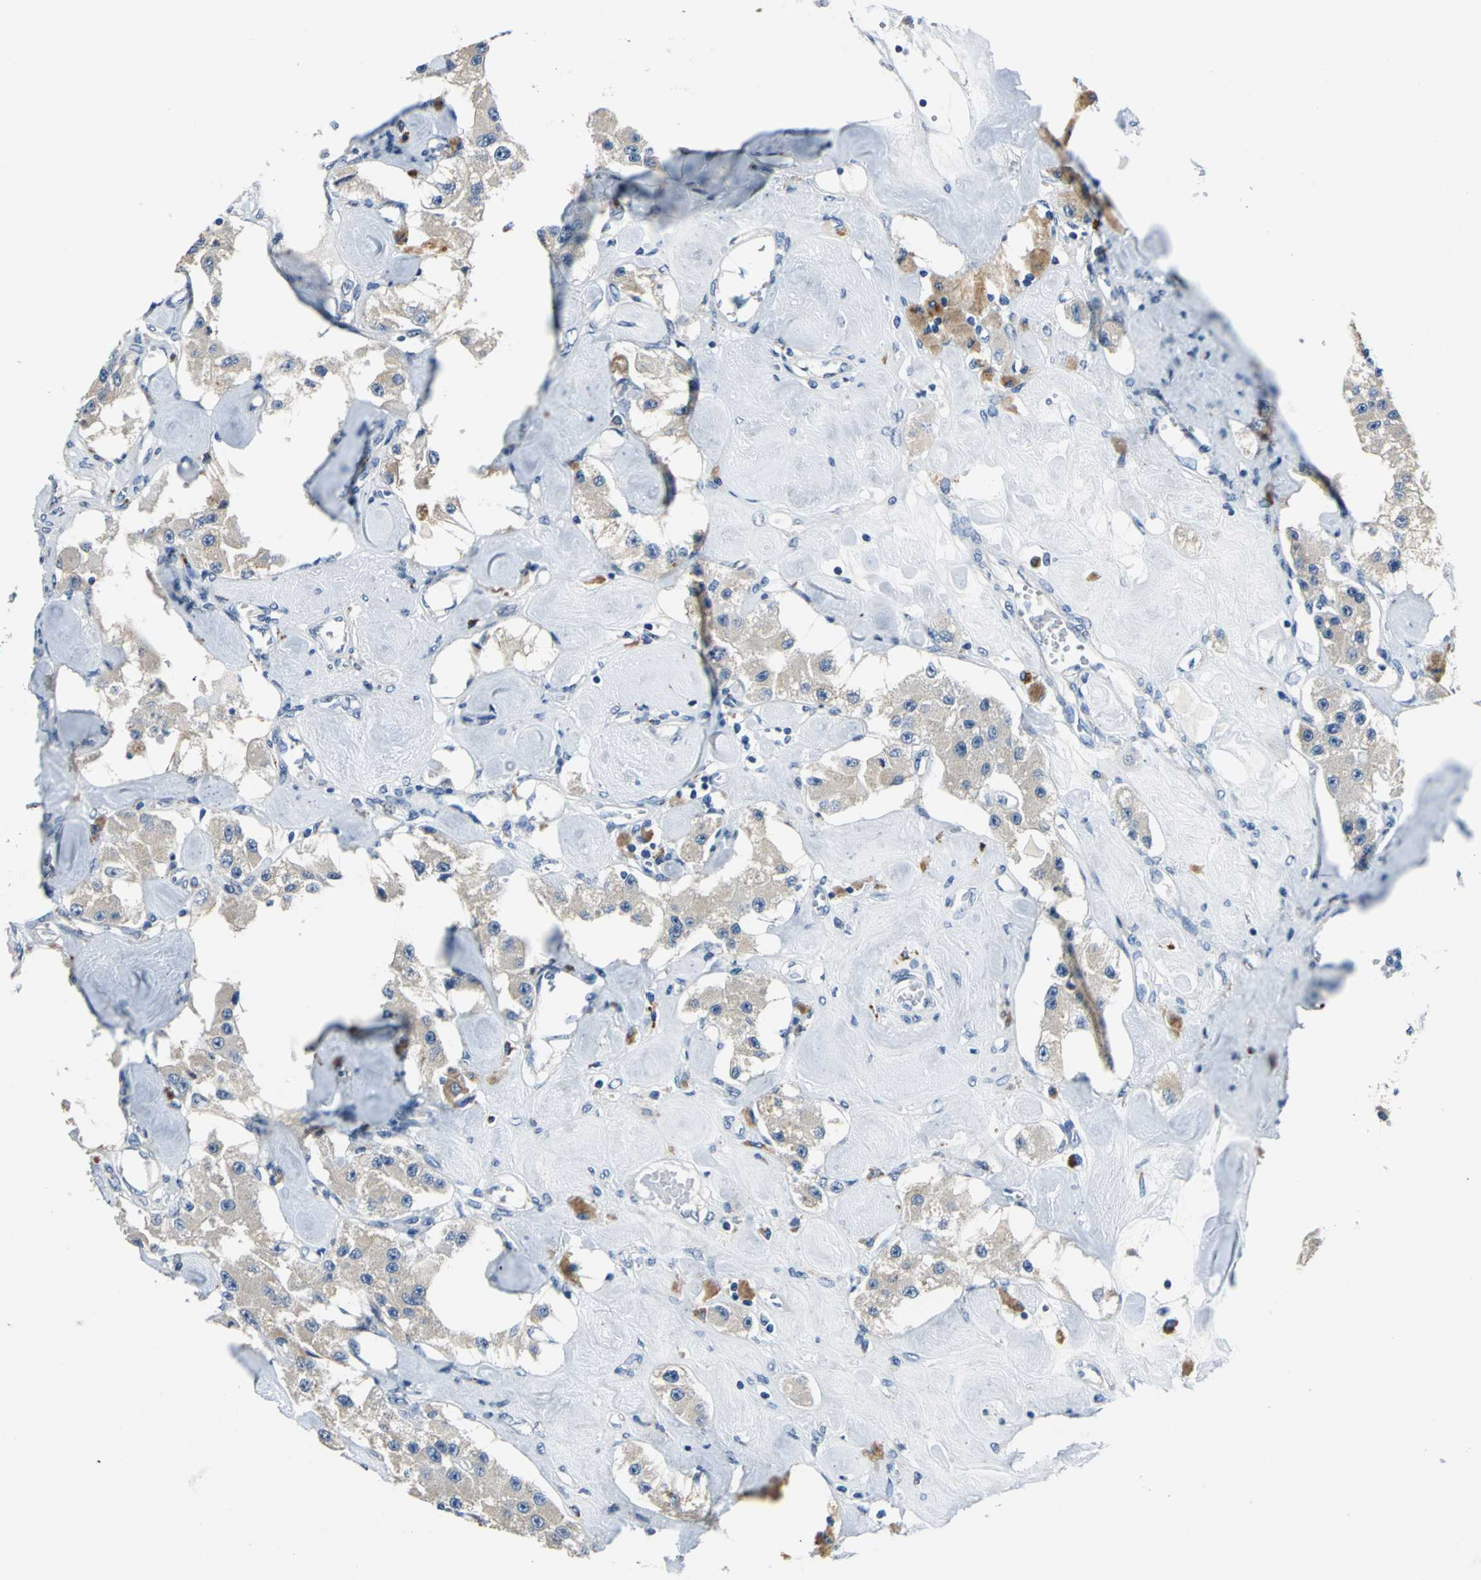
{"staining": {"intensity": "weak", "quantity": "25%-75%", "location": "cytoplasmic/membranous"}, "tissue": "carcinoid", "cell_type": "Tumor cells", "image_type": "cancer", "snomed": [{"axis": "morphology", "description": "Carcinoid, malignant, NOS"}, {"axis": "topography", "description": "Pancreas"}], "caption": "A histopathology image of human carcinoid stained for a protein shows weak cytoplasmic/membranous brown staining in tumor cells.", "gene": "RASD2", "patient": {"sex": "male", "age": 41}}